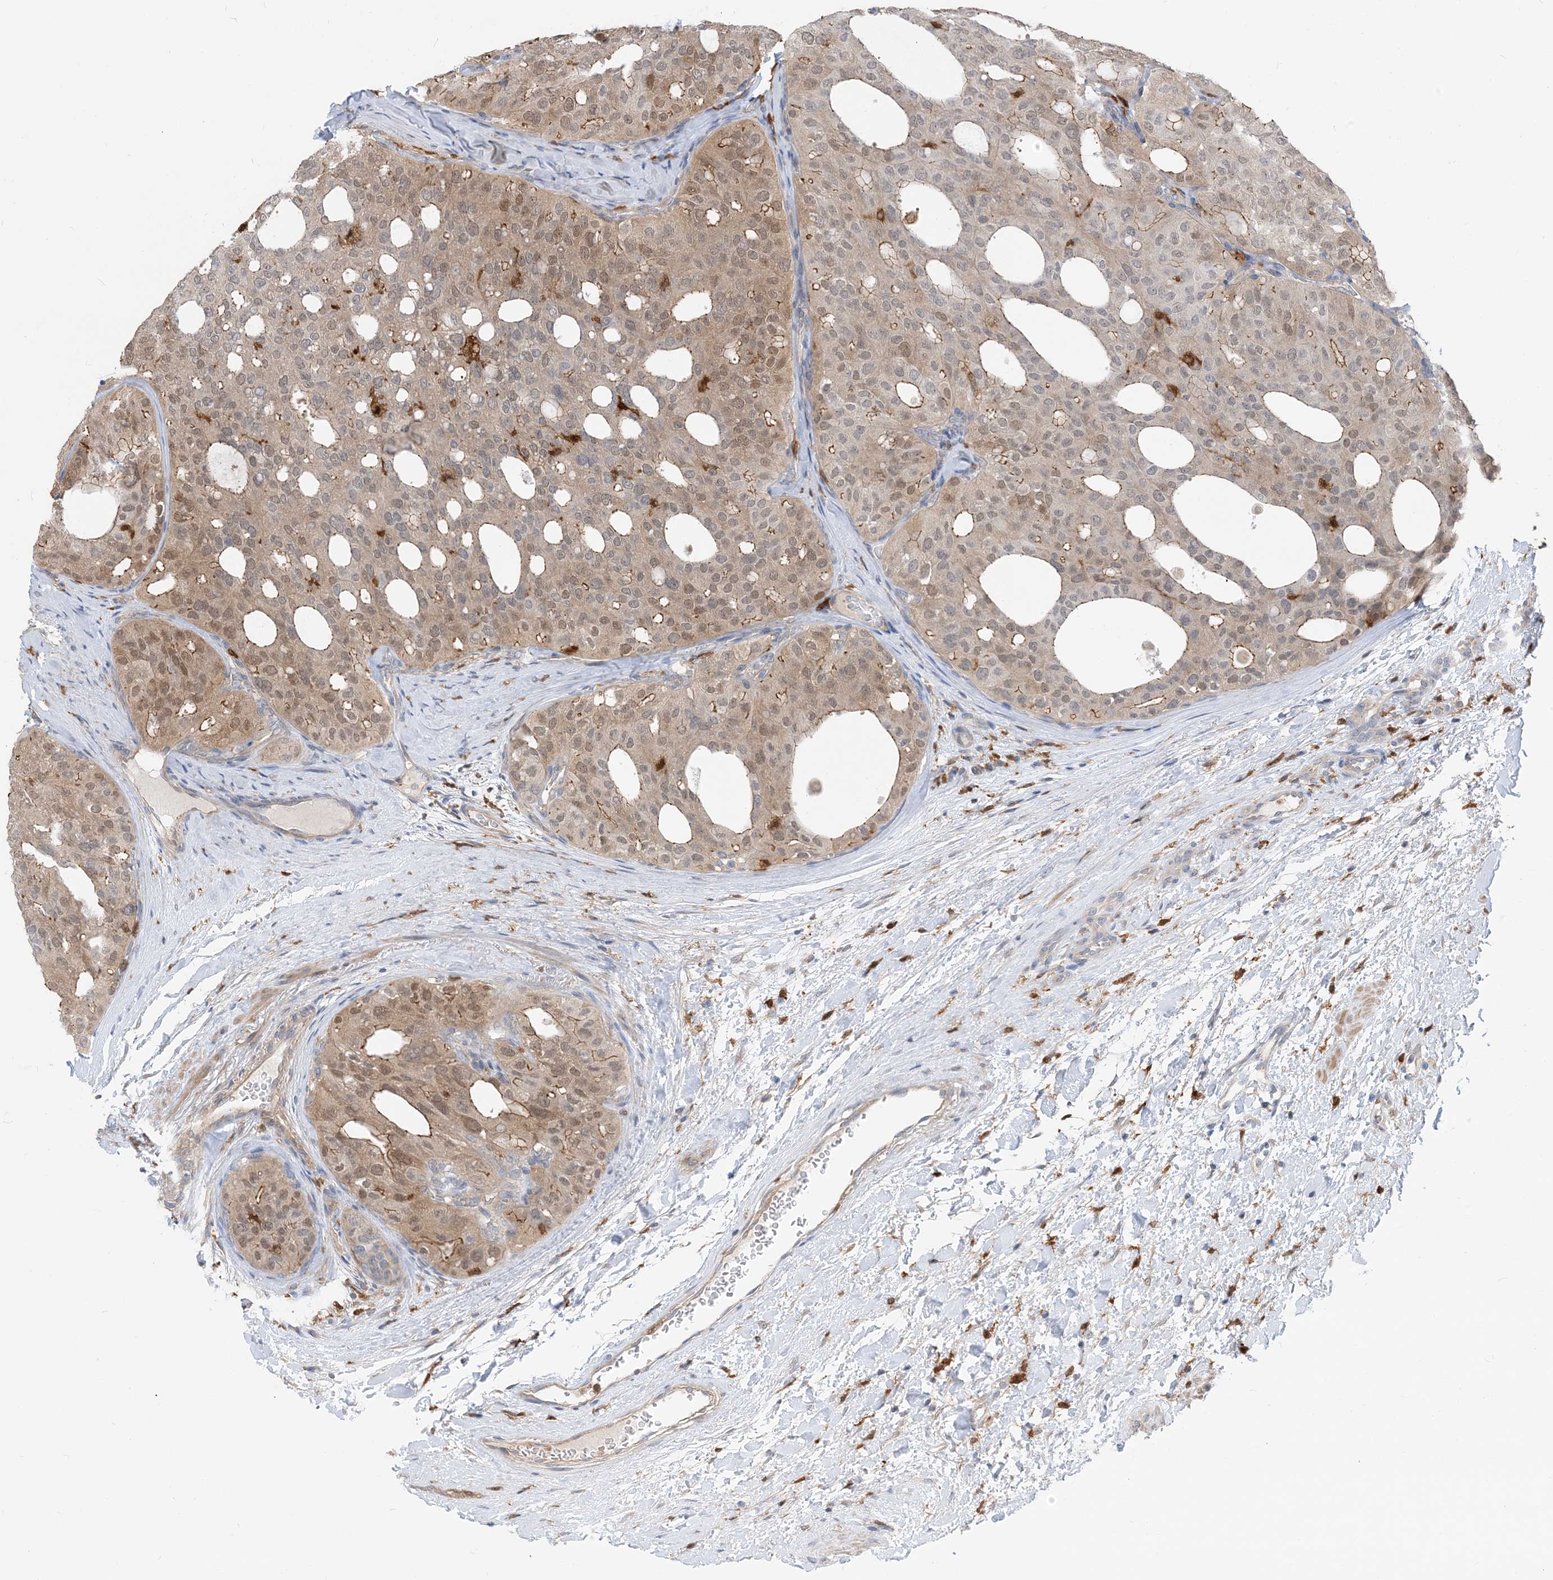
{"staining": {"intensity": "moderate", "quantity": "25%-75%", "location": "cytoplasmic/membranous,nuclear"}, "tissue": "thyroid cancer", "cell_type": "Tumor cells", "image_type": "cancer", "snomed": [{"axis": "morphology", "description": "Follicular adenoma carcinoma, NOS"}, {"axis": "topography", "description": "Thyroid gland"}], "caption": "Moderate cytoplasmic/membranous and nuclear staining is seen in approximately 25%-75% of tumor cells in follicular adenoma carcinoma (thyroid). (brown staining indicates protein expression, while blue staining denotes nuclei).", "gene": "NAGK", "patient": {"sex": "male", "age": 75}}